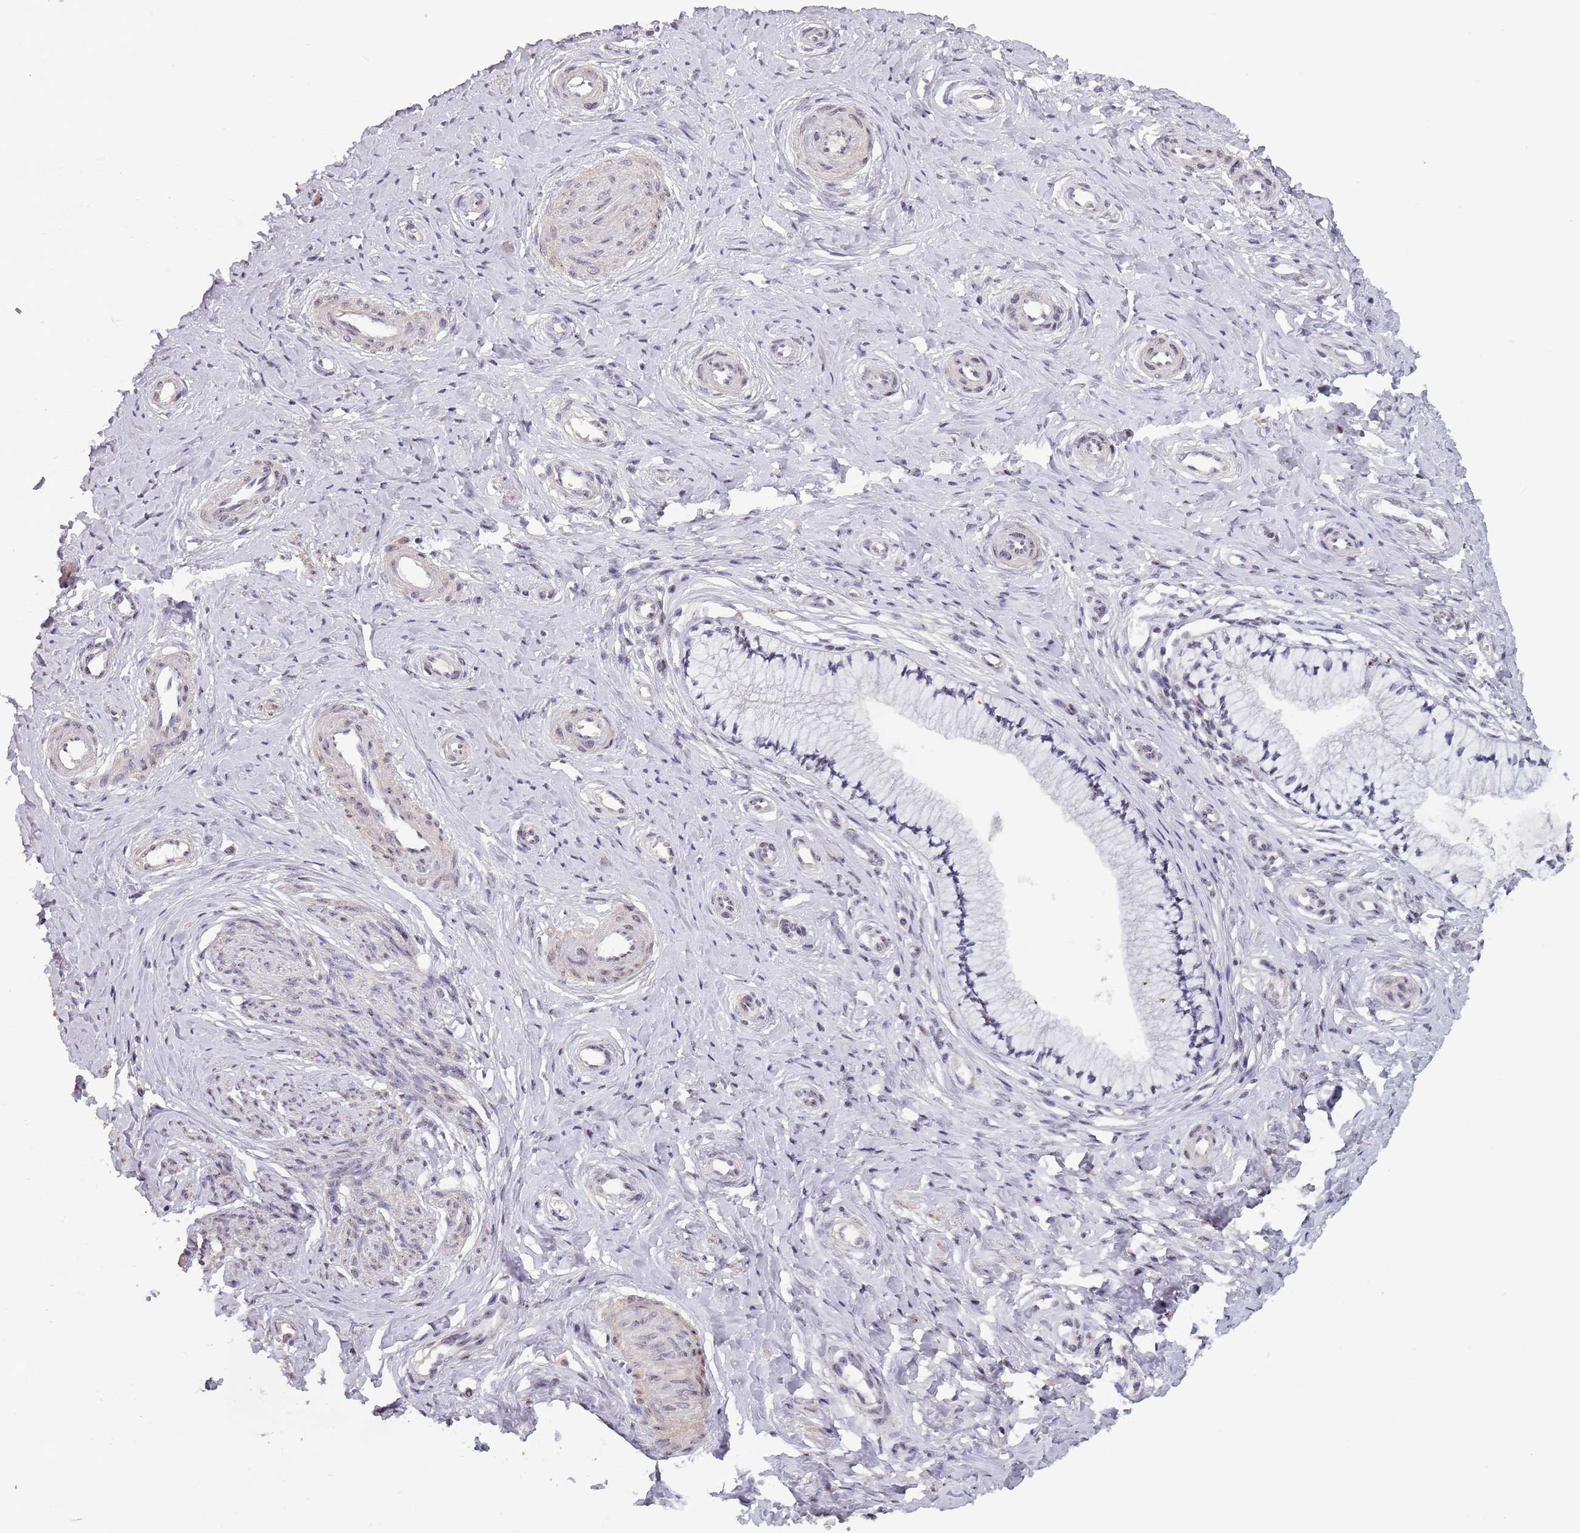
{"staining": {"intensity": "negative", "quantity": "none", "location": "none"}, "tissue": "cervix", "cell_type": "Glandular cells", "image_type": "normal", "snomed": [{"axis": "morphology", "description": "Normal tissue, NOS"}, {"axis": "topography", "description": "Cervix"}], "caption": "Glandular cells are negative for brown protein staining in normal cervix. The staining is performed using DAB (3,3'-diaminobenzidine) brown chromogen with nuclei counter-stained in using hematoxylin.", "gene": "CIZ1", "patient": {"sex": "female", "age": 36}}